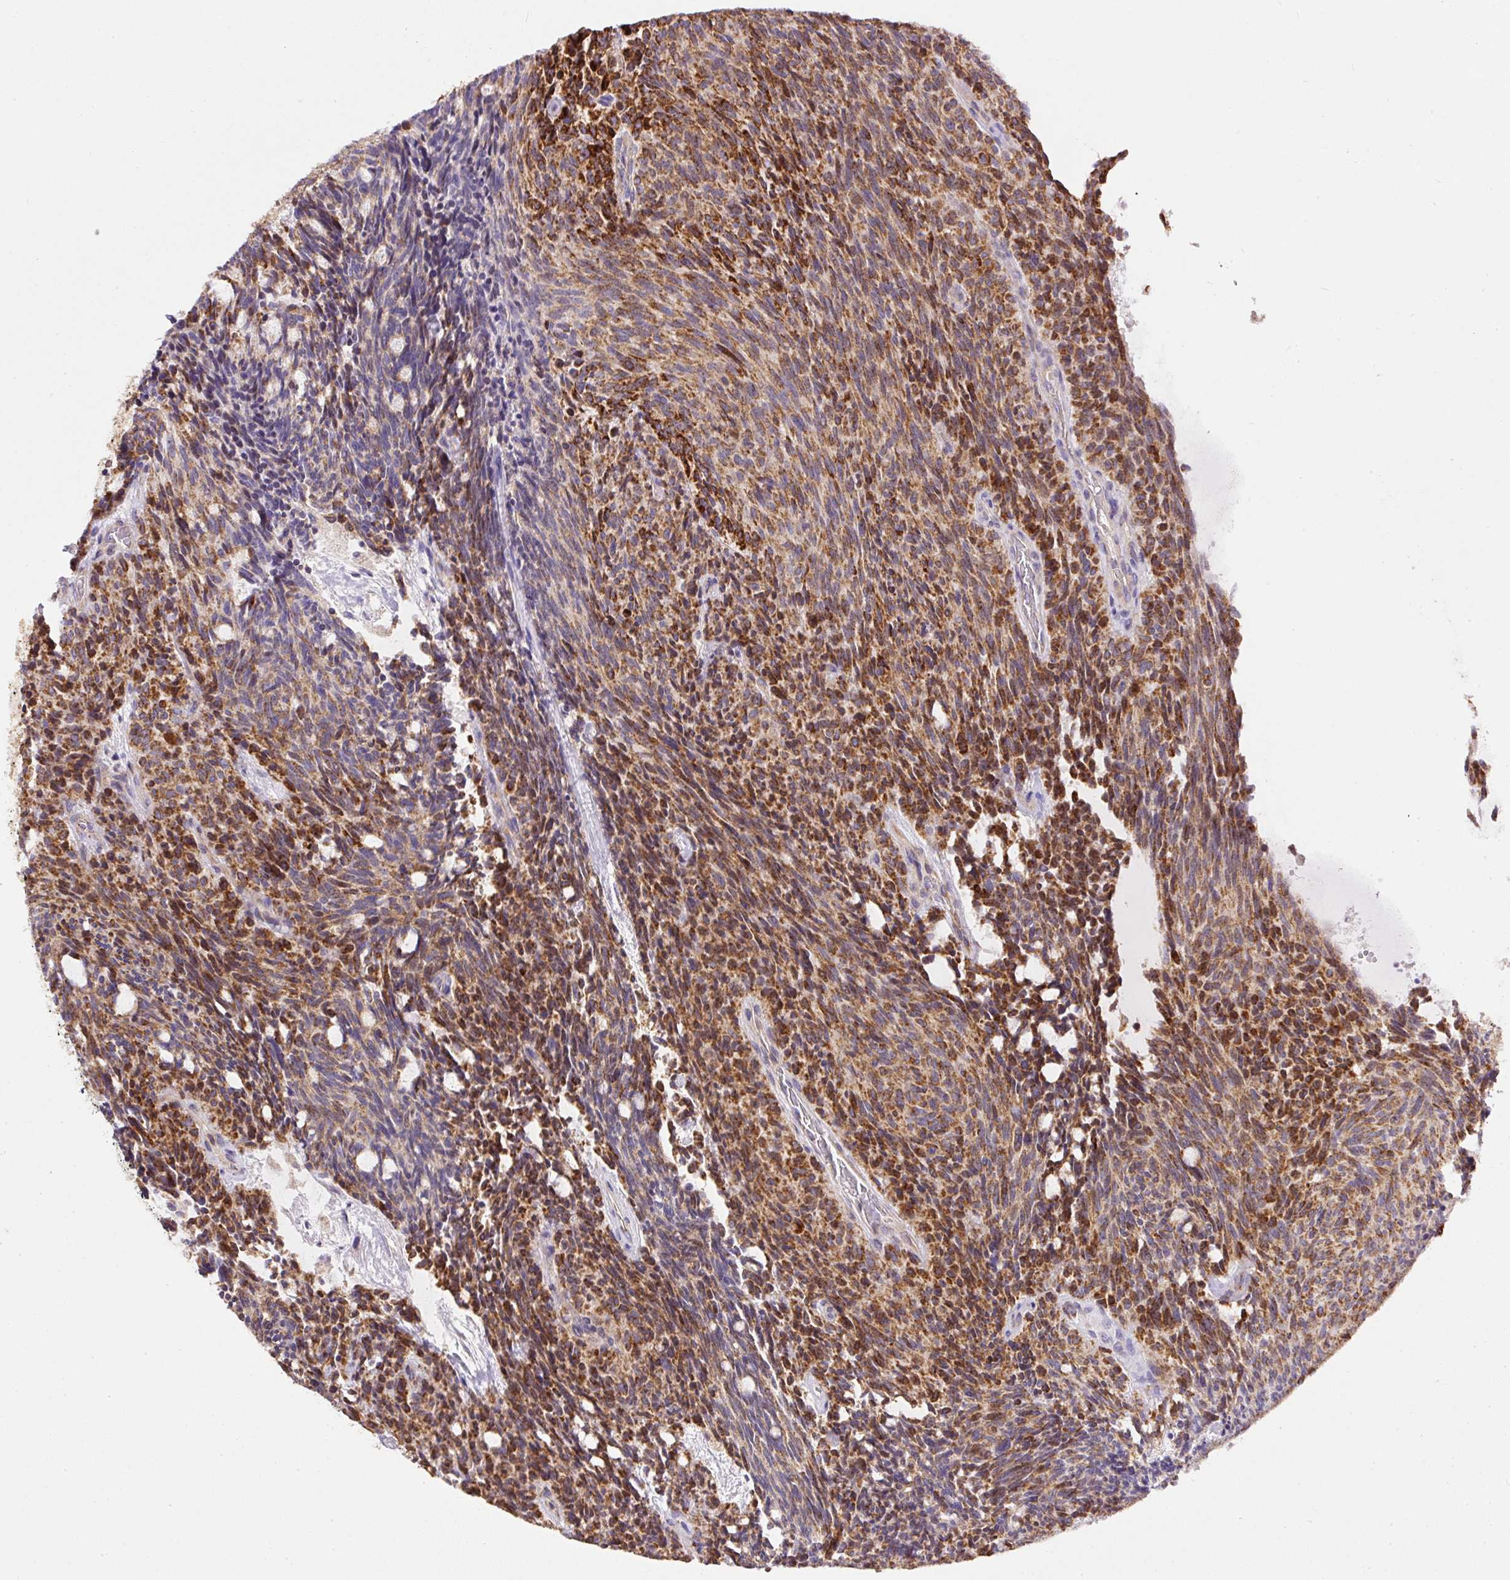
{"staining": {"intensity": "strong", "quantity": ">75%", "location": "cytoplasmic/membranous"}, "tissue": "carcinoid", "cell_type": "Tumor cells", "image_type": "cancer", "snomed": [{"axis": "morphology", "description": "Carcinoid, malignant, NOS"}, {"axis": "topography", "description": "Pancreas"}], "caption": "This is an image of IHC staining of carcinoid, which shows strong staining in the cytoplasmic/membranous of tumor cells.", "gene": "NDUFAF2", "patient": {"sex": "female", "age": 54}}